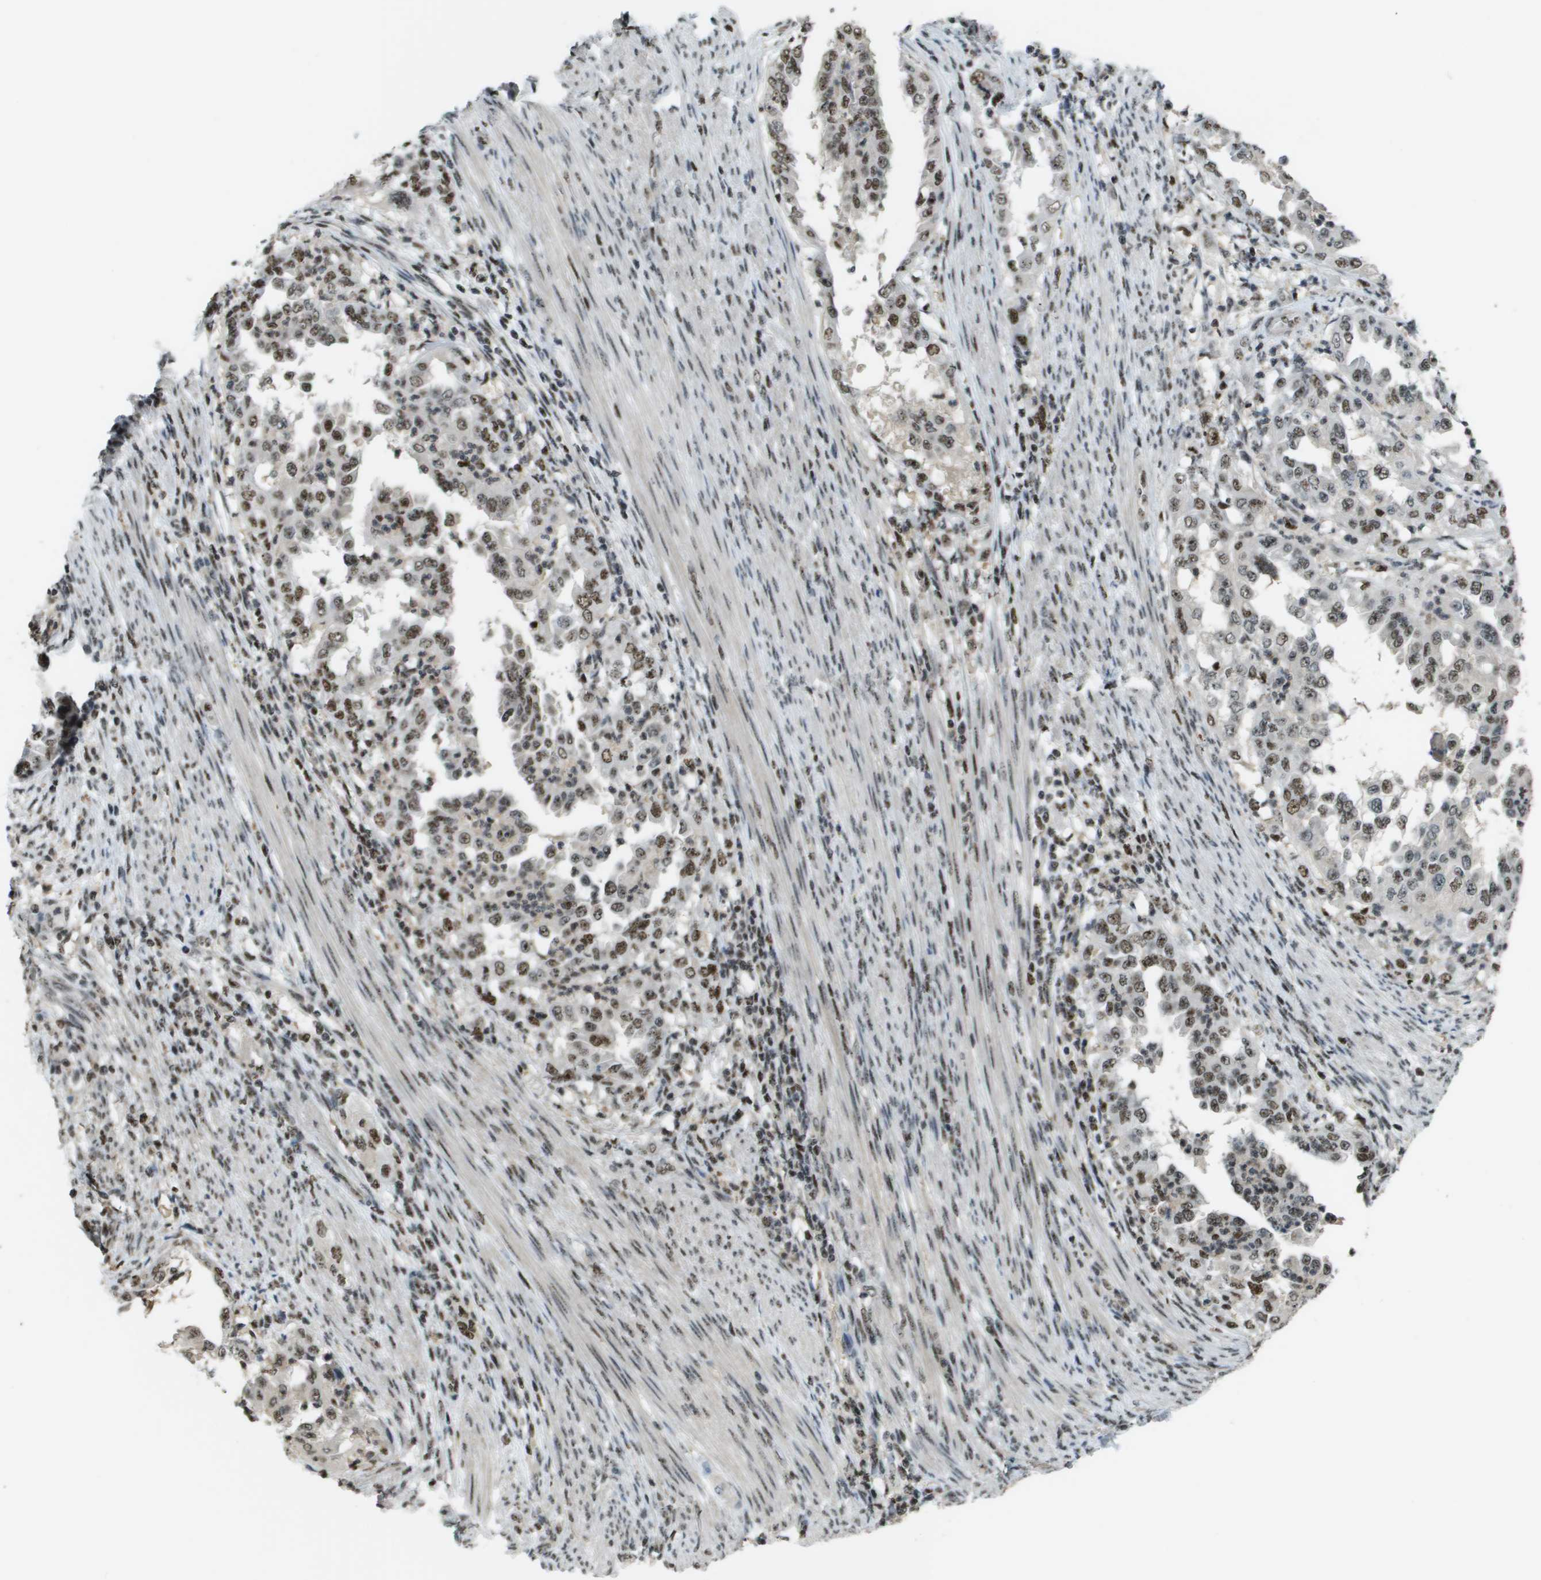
{"staining": {"intensity": "moderate", "quantity": ">75%", "location": "nuclear"}, "tissue": "endometrial cancer", "cell_type": "Tumor cells", "image_type": "cancer", "snomed": [{"axis": "morphology", "description": "Adenocarcinoma, NOS"}, {"axis": "topography", "description": "Endometrium"}], "caption": "Immunohistochemistry (IHC) photomicrograph of endometrial adenocarcinoma stained for a protein (brown), which reveals medium levels of moderate nuclear staining in about >75% of tumor cells.", "gene": "SP100", "patient": {"sex": "female", "age": 85}}